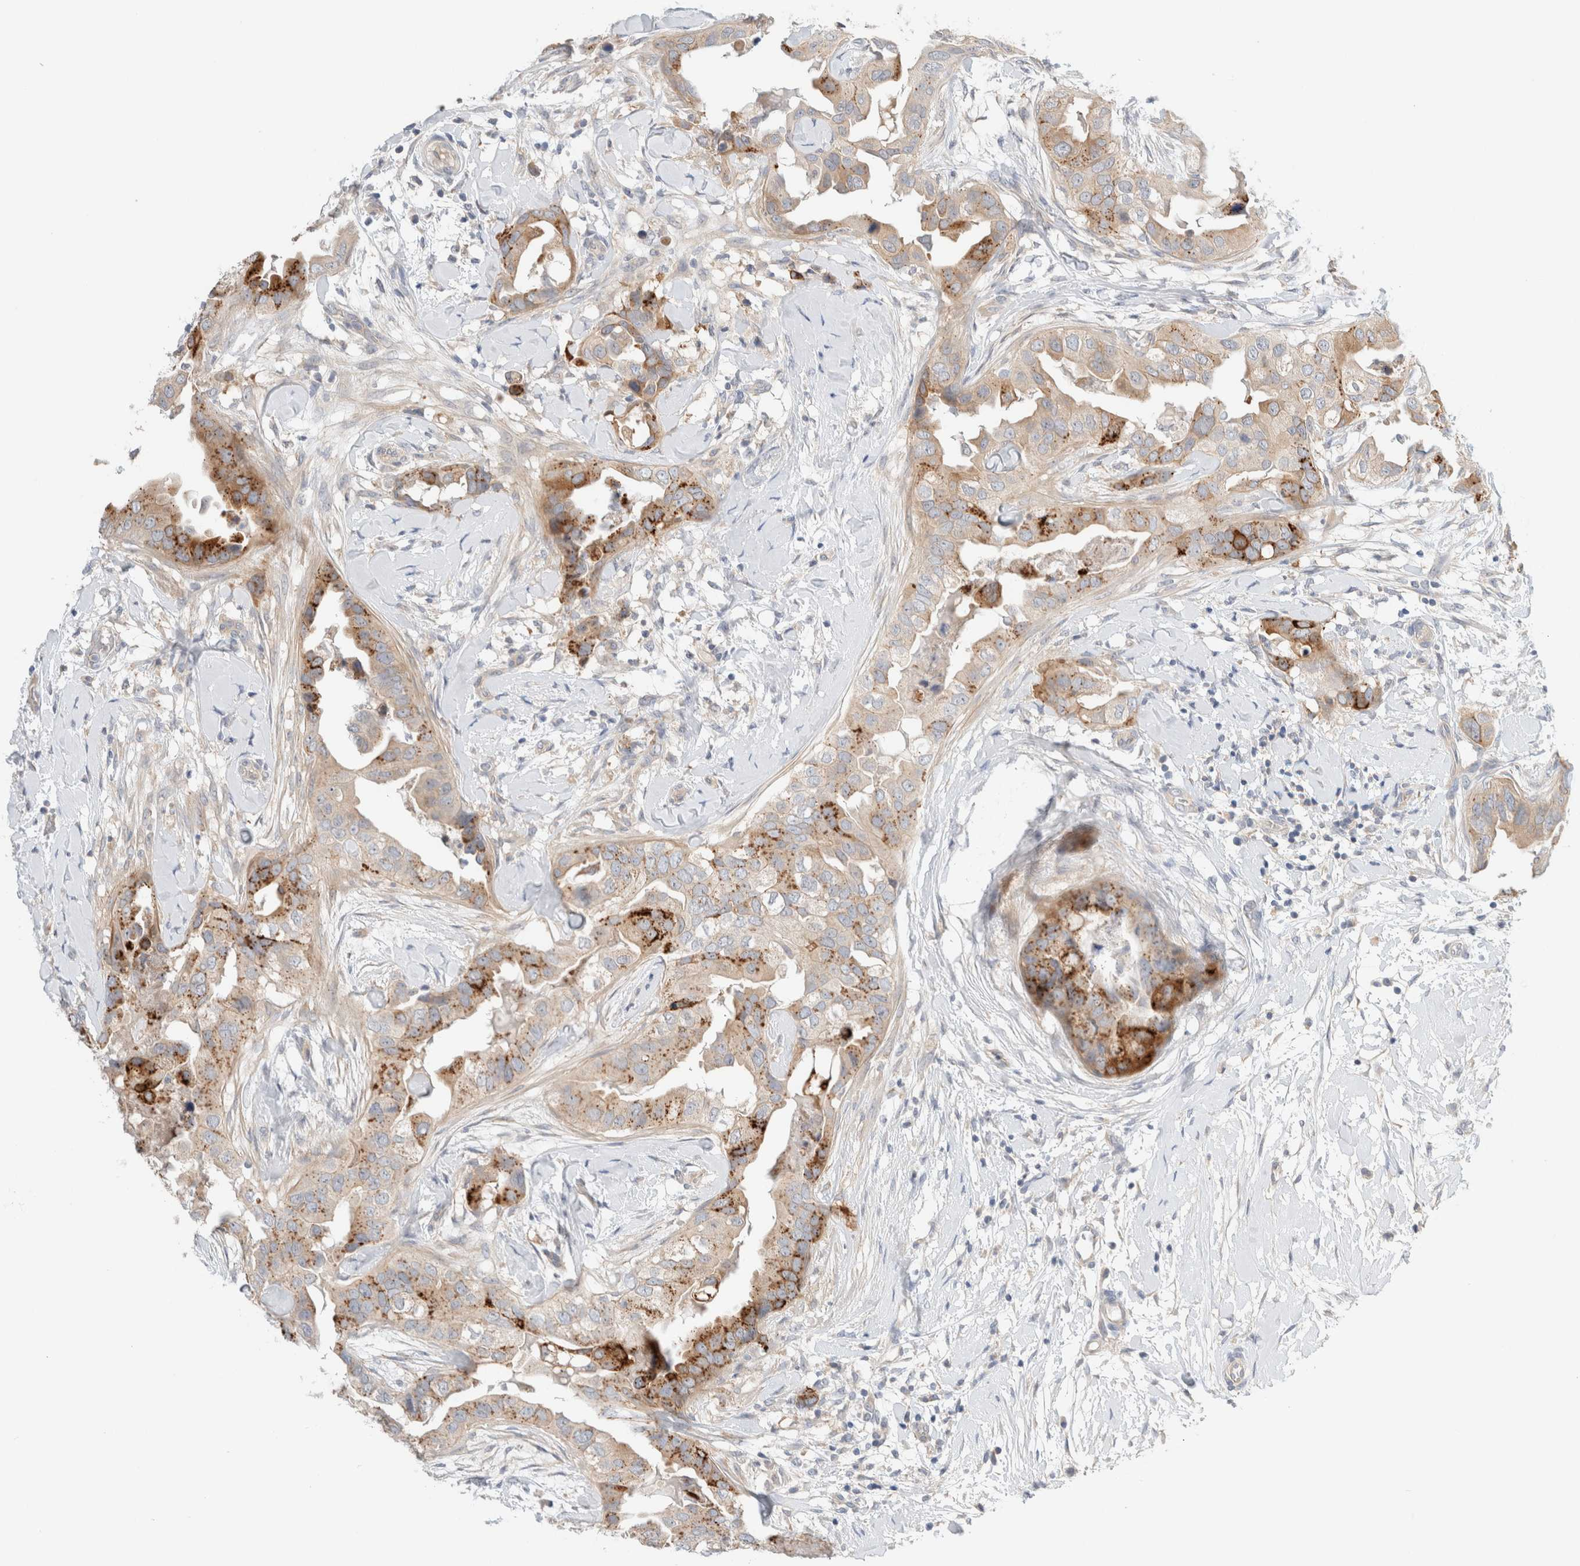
{"staining": {"intensity": "moderate", "quantity": ">75%", "location": "cytoplasmic/membranous"}, "tissue": "breast cancer", "cell_type": "Tumor cells", "image_type": "cancer", "snomed": [{"axis": "morphology", "description": "Duct carcinoma"}, {"axis": "topography", "description": "Breast"}], "caption": "High-magnification brightfield microscopy of breast cancer stained with DAB (brown) and counterstained with hematoxylin (blue). tumor cells exhibit moderate cytoplasmic/membranous staining is identified in approximately>75% of cells.", "gene": "SDR16C5", "patient": {"sex": "female", "age": 40}}